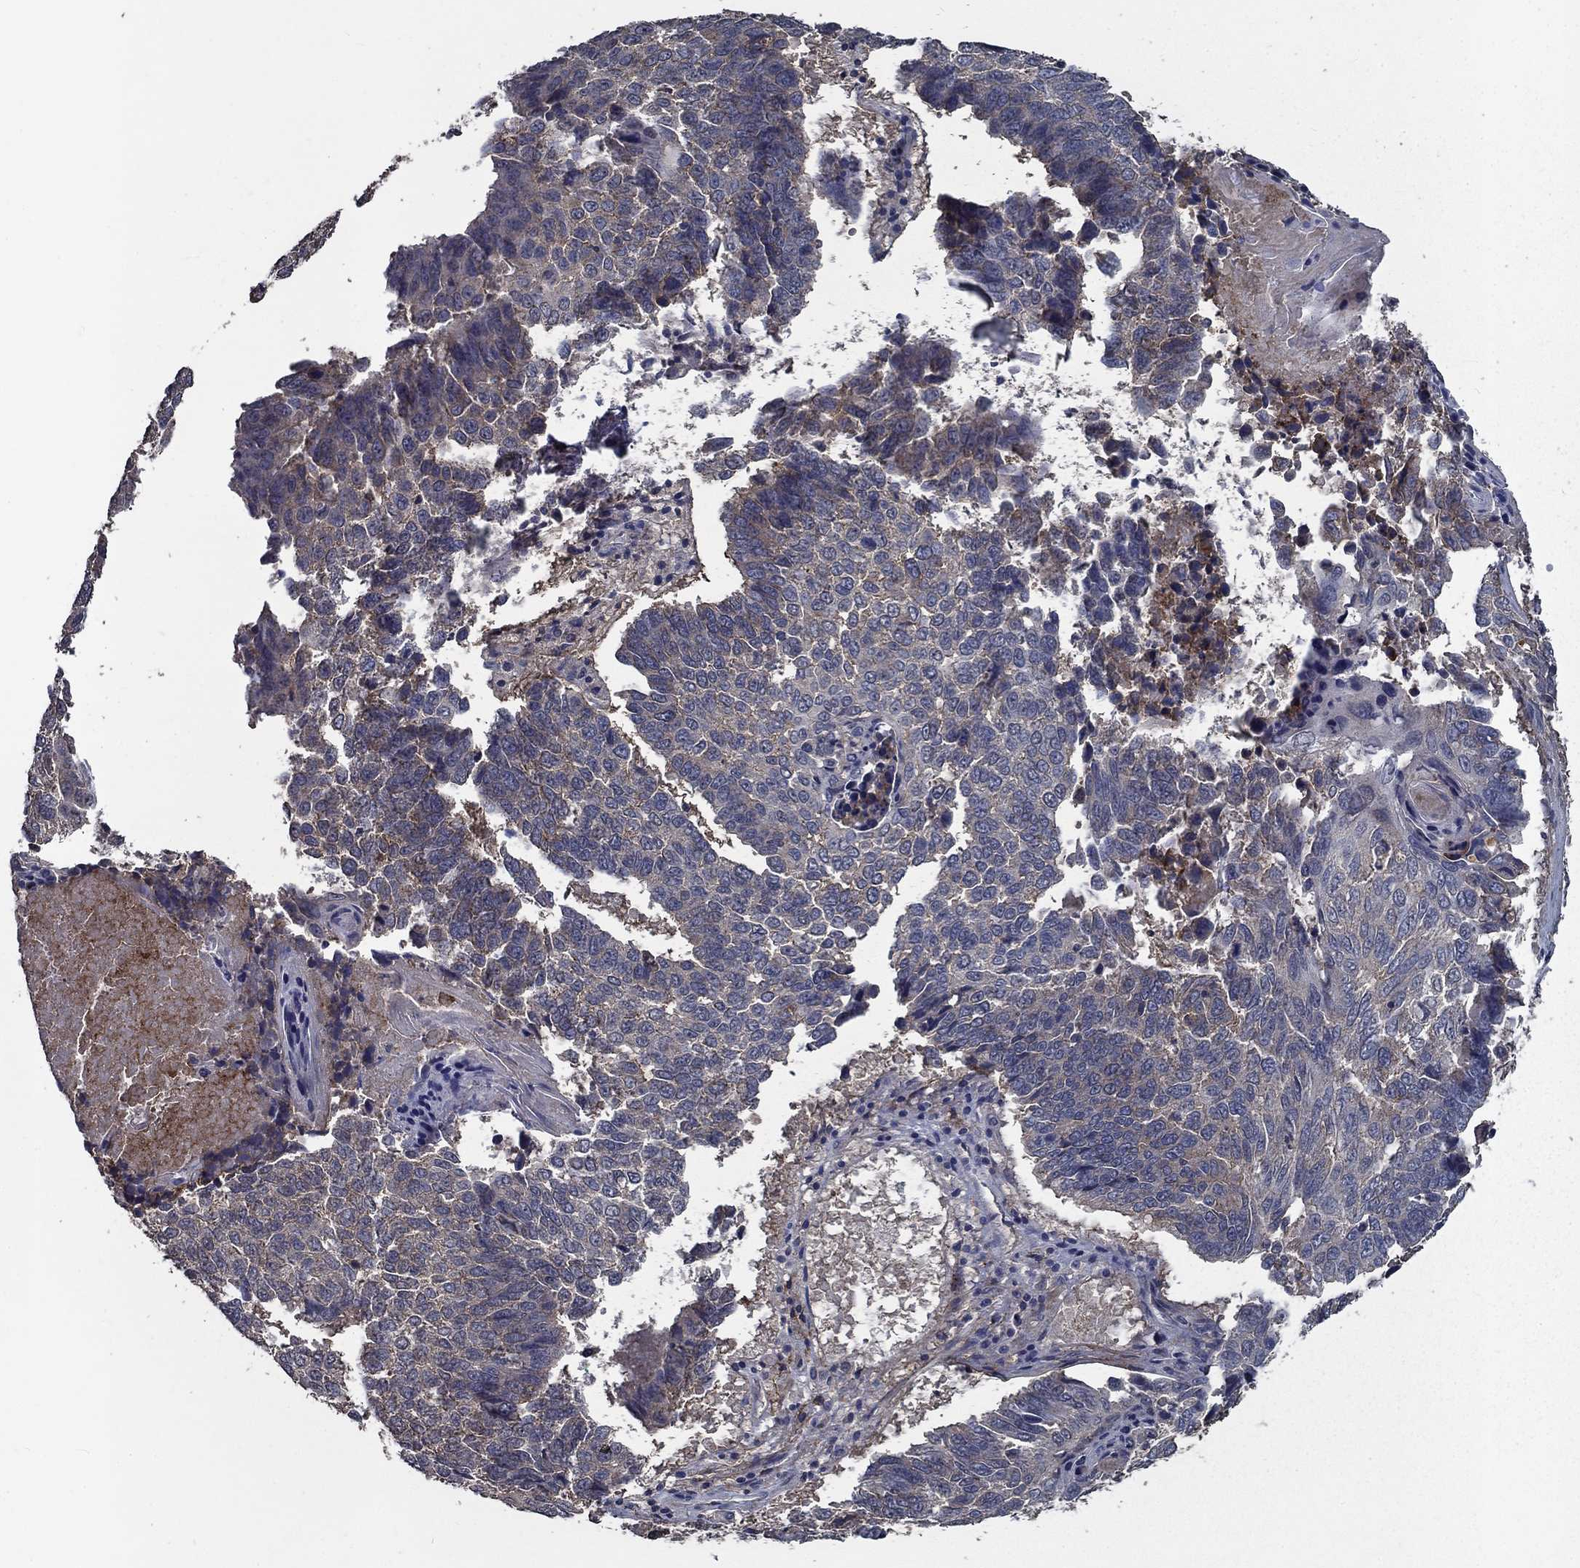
{"staining": {"intensity": "weak", "quantity": "25%-75%", "location": "cytoplasmic/membranous"}, "tissue": "lung cancer", "cell_type": "Tumor cells", "image_type": "cancer", "snomed": [{"axis": "morphology", "description": "Squamous cell carcinoma, NOS"}, {"axis": "topography", "description": "Lung"}], "caption": "A brown stain labels weak cytoplasmic/membranous staining of a protein in human lung cancer (squamous cell carcinoma) tumor cells.", "gene": "SLC44A1", "patient": {"sex": "male", "age": 73}}